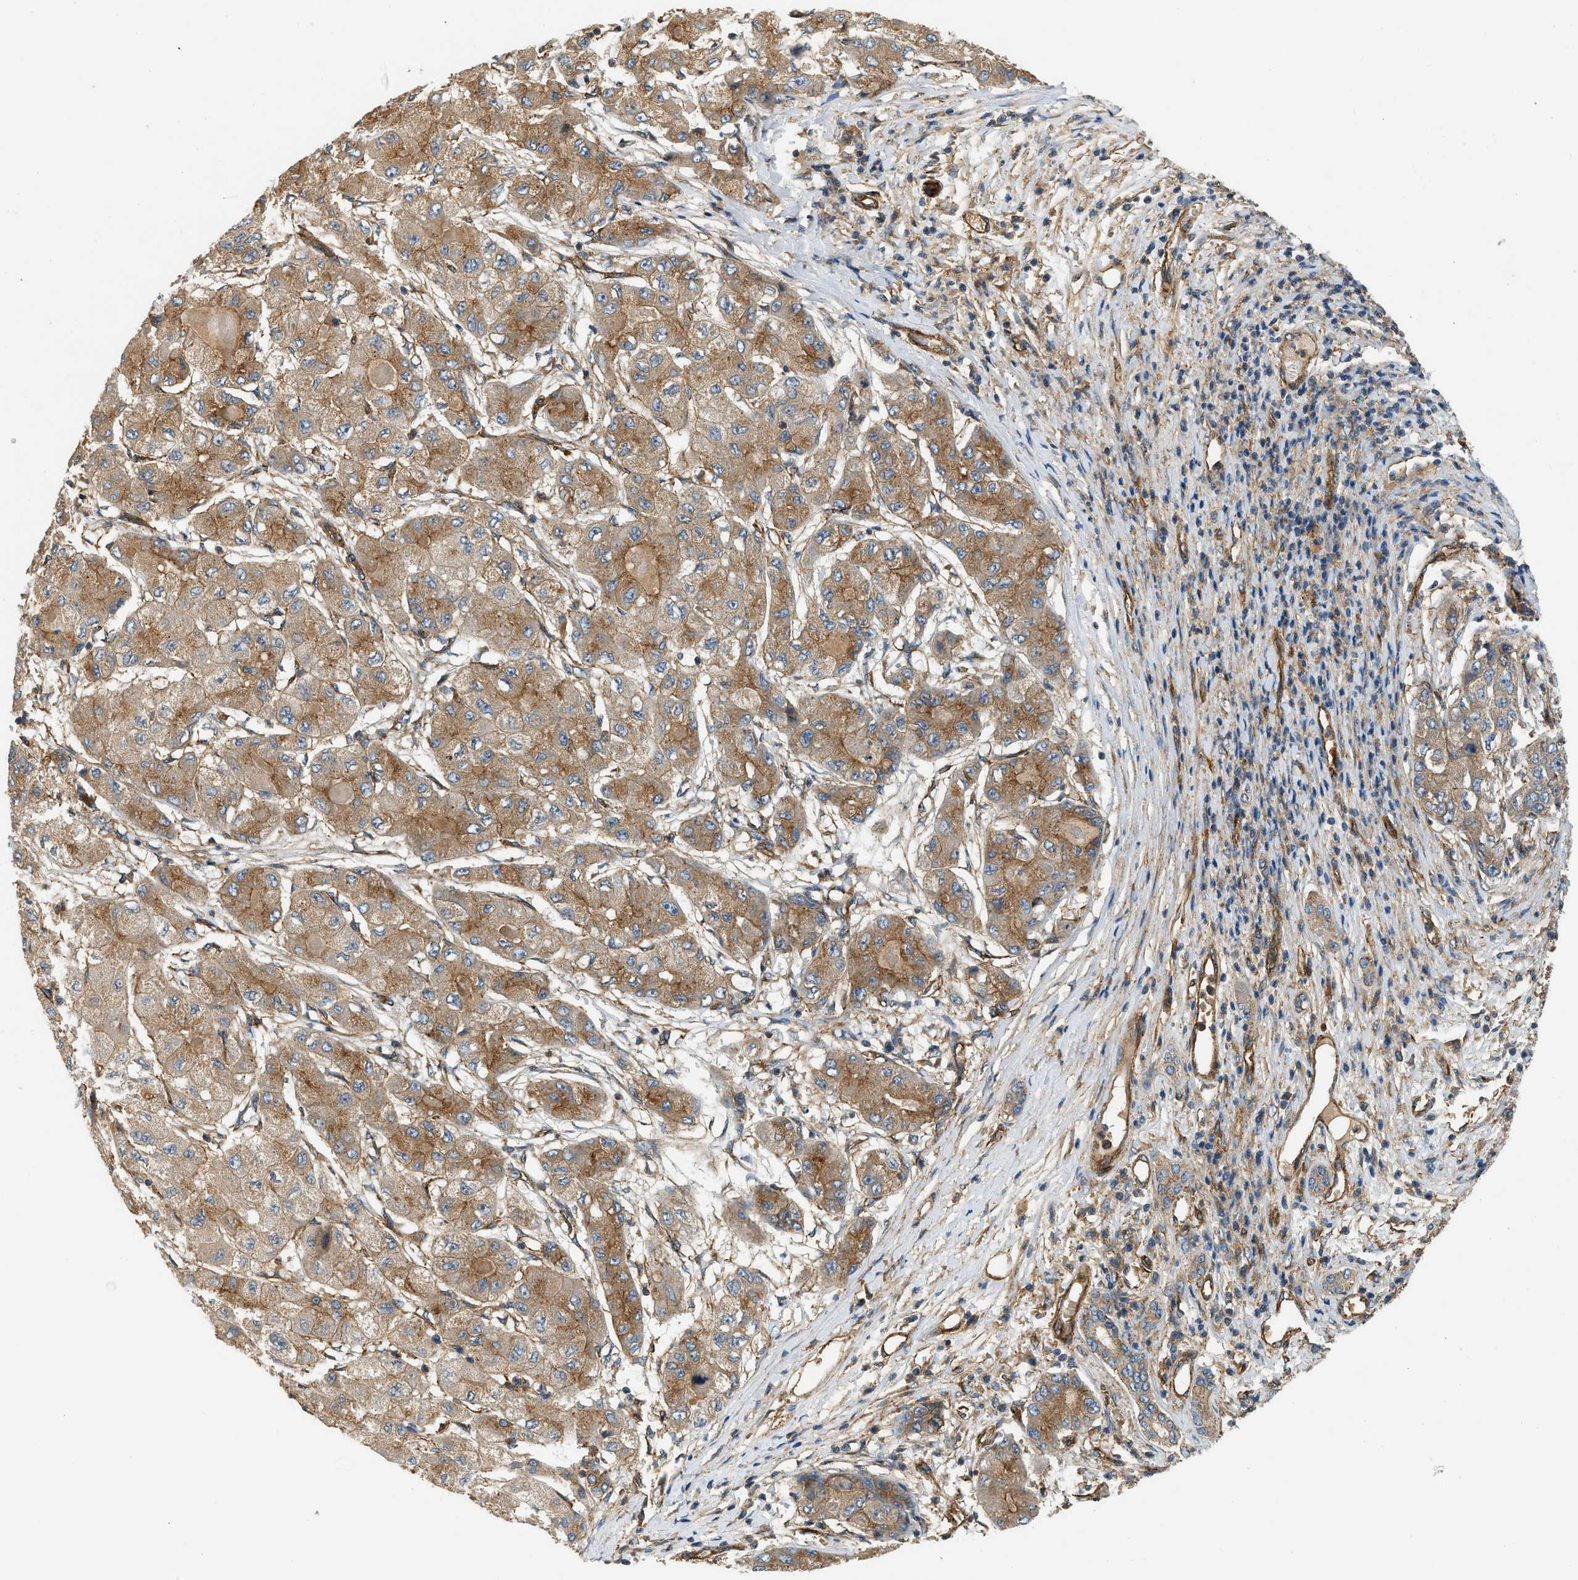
{"staining": {"intensity": "moderate", "quantity": ">75%", "location": "cytoplasmic/membranous"}, "tissue": "liver cancer", "cell_type": "Tumor cells", "image_type": "cancer", "snomed": [{"axis": "morphology", "description": "Carcinoma, Hepatocellular, NOS"}, {"axis": "topography", "description": "Liver"}], "caption": "About >75% of tumor cells in liver cancer (hepatocellular carcinoma) demonstrate moderate cytoplasmic/membranous protein staining as visualized by brown immunohistochemical staining.", "gene": "HIP1", "patient": {"sex": "male", "age": 80}}